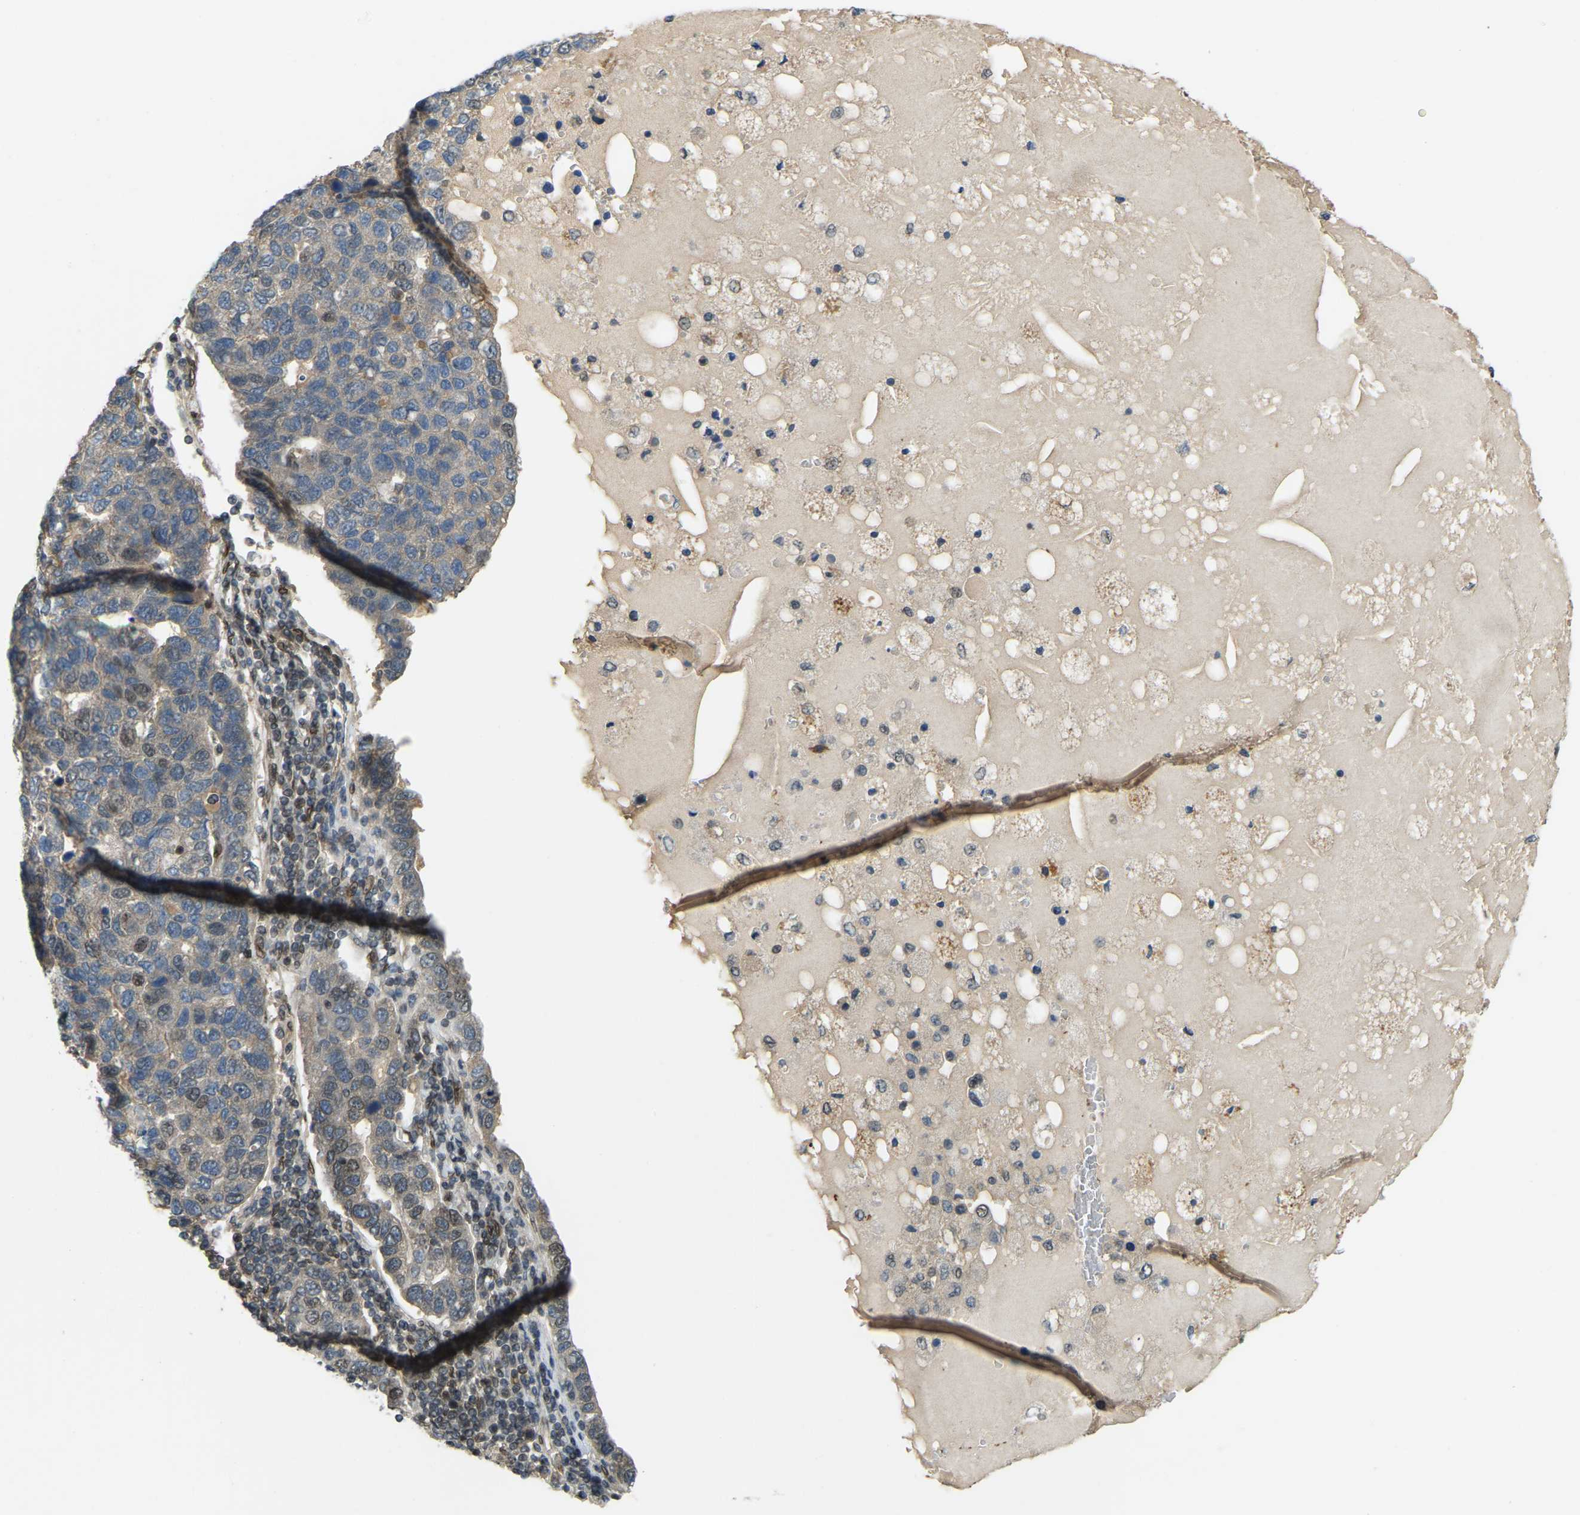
{"staining": {"intensity": "negative", "quantity": "none", "location": "none"}, "tissue": "pancreatic cancer", "cell_type": "Tumor cells", "image_type": "cancer", "snomed": [{"axis": "morphology", "description": "Adenocarcinoma, NOS"}, {"axis": "topography", "description": "Pancreas"}], "caption": "A high-resolution image shows immunohistochemistry staining of pancreatic cancer, which displays no significant positivity in tumor cells. (DAB (3,3'-diaminobenzidine) immunohistochemistry visualized using brightfield microscopy, high magnification).", "gene": "SYNE1", "patient": {"sex": "female", "age": 61}}